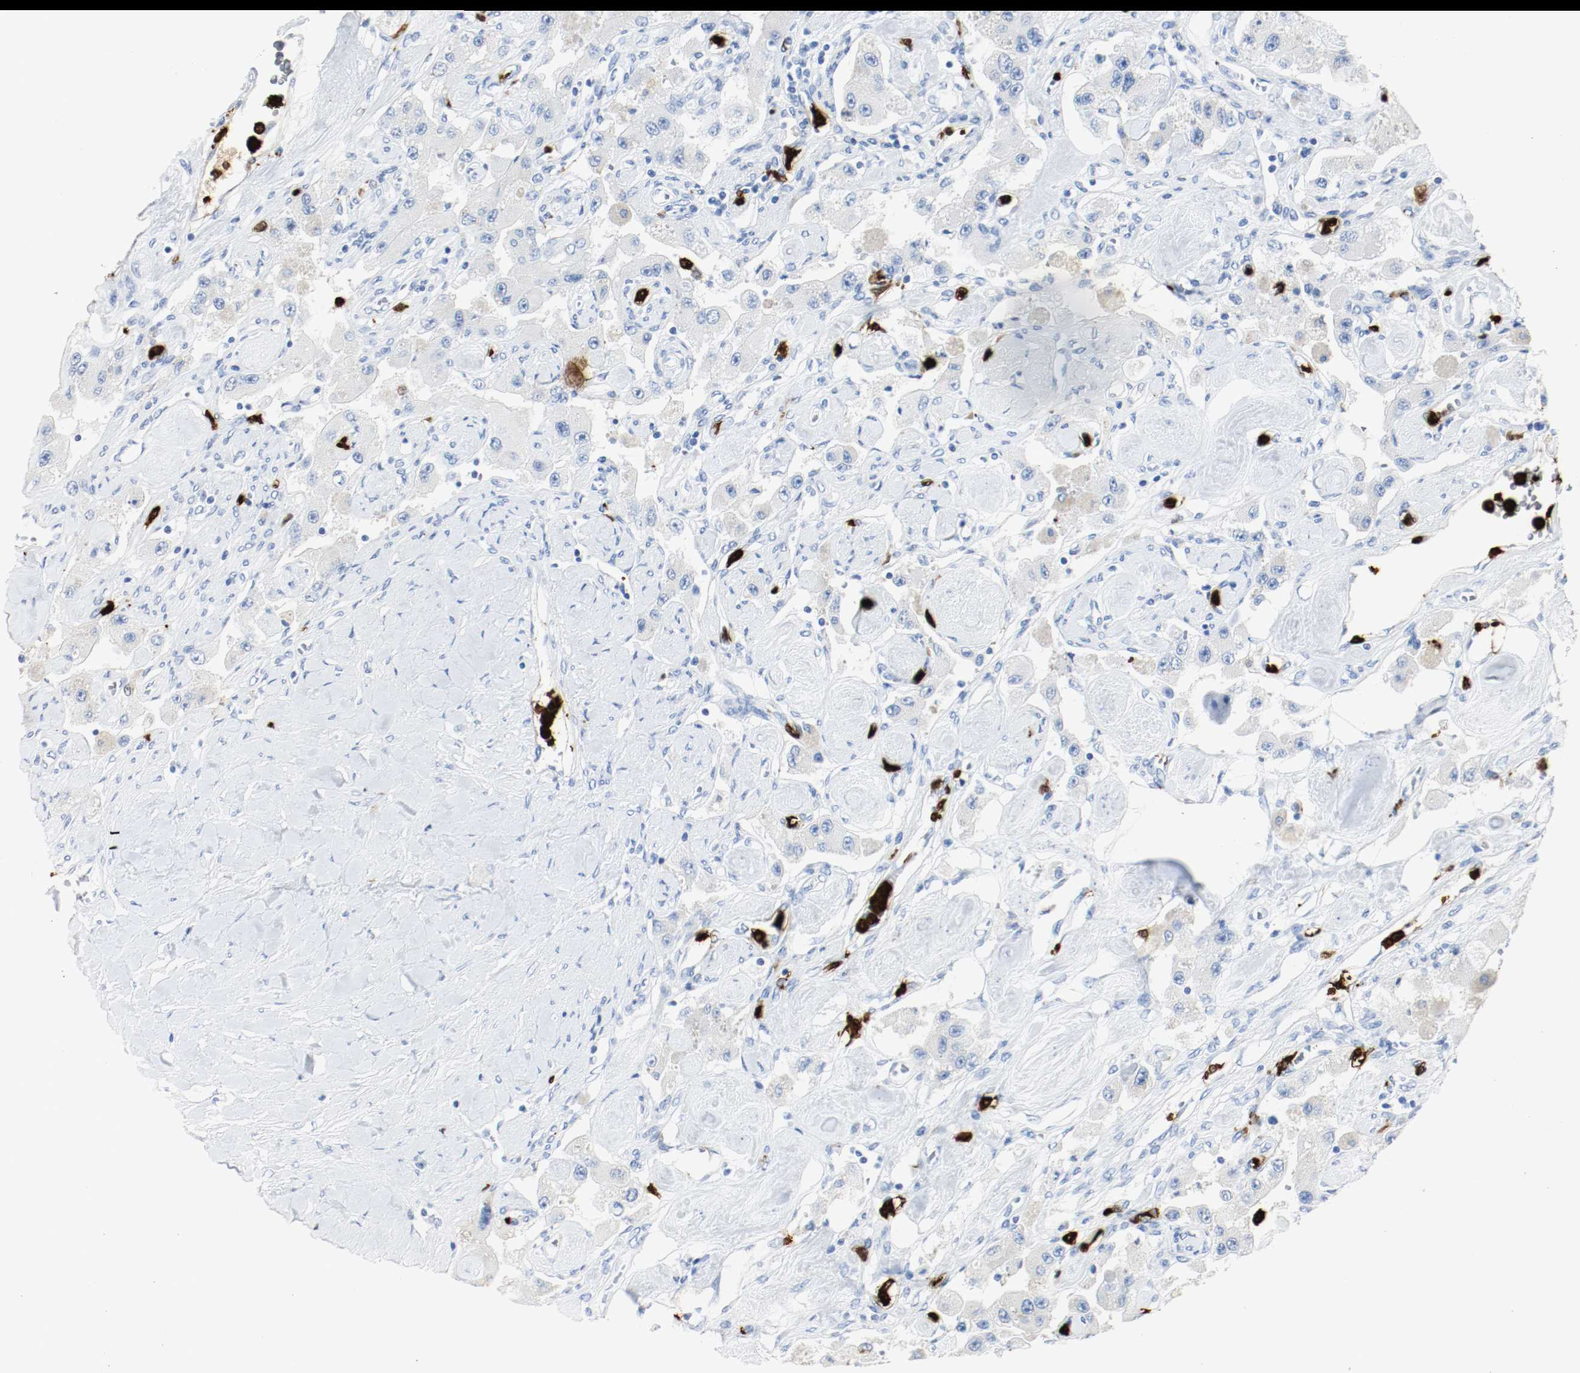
{"staining": {"intensity": "negative", "quantity": "none", "location": "none"}, "tissue": "carcinoid", "cell_type": "Tumor cells", "image_type": "cancer", "snomed": [{"axis": "morphology", "description": "Carcinoid, malignant, NOS"}, {"axis": "topography", "description": "Pancreas"}], "caption": "This is an IHC micrograph of malignant carcinoid. There is no staining in tumor cells.", "gene": "S100A9", "patient": {"sex": "male", "age": 41}}